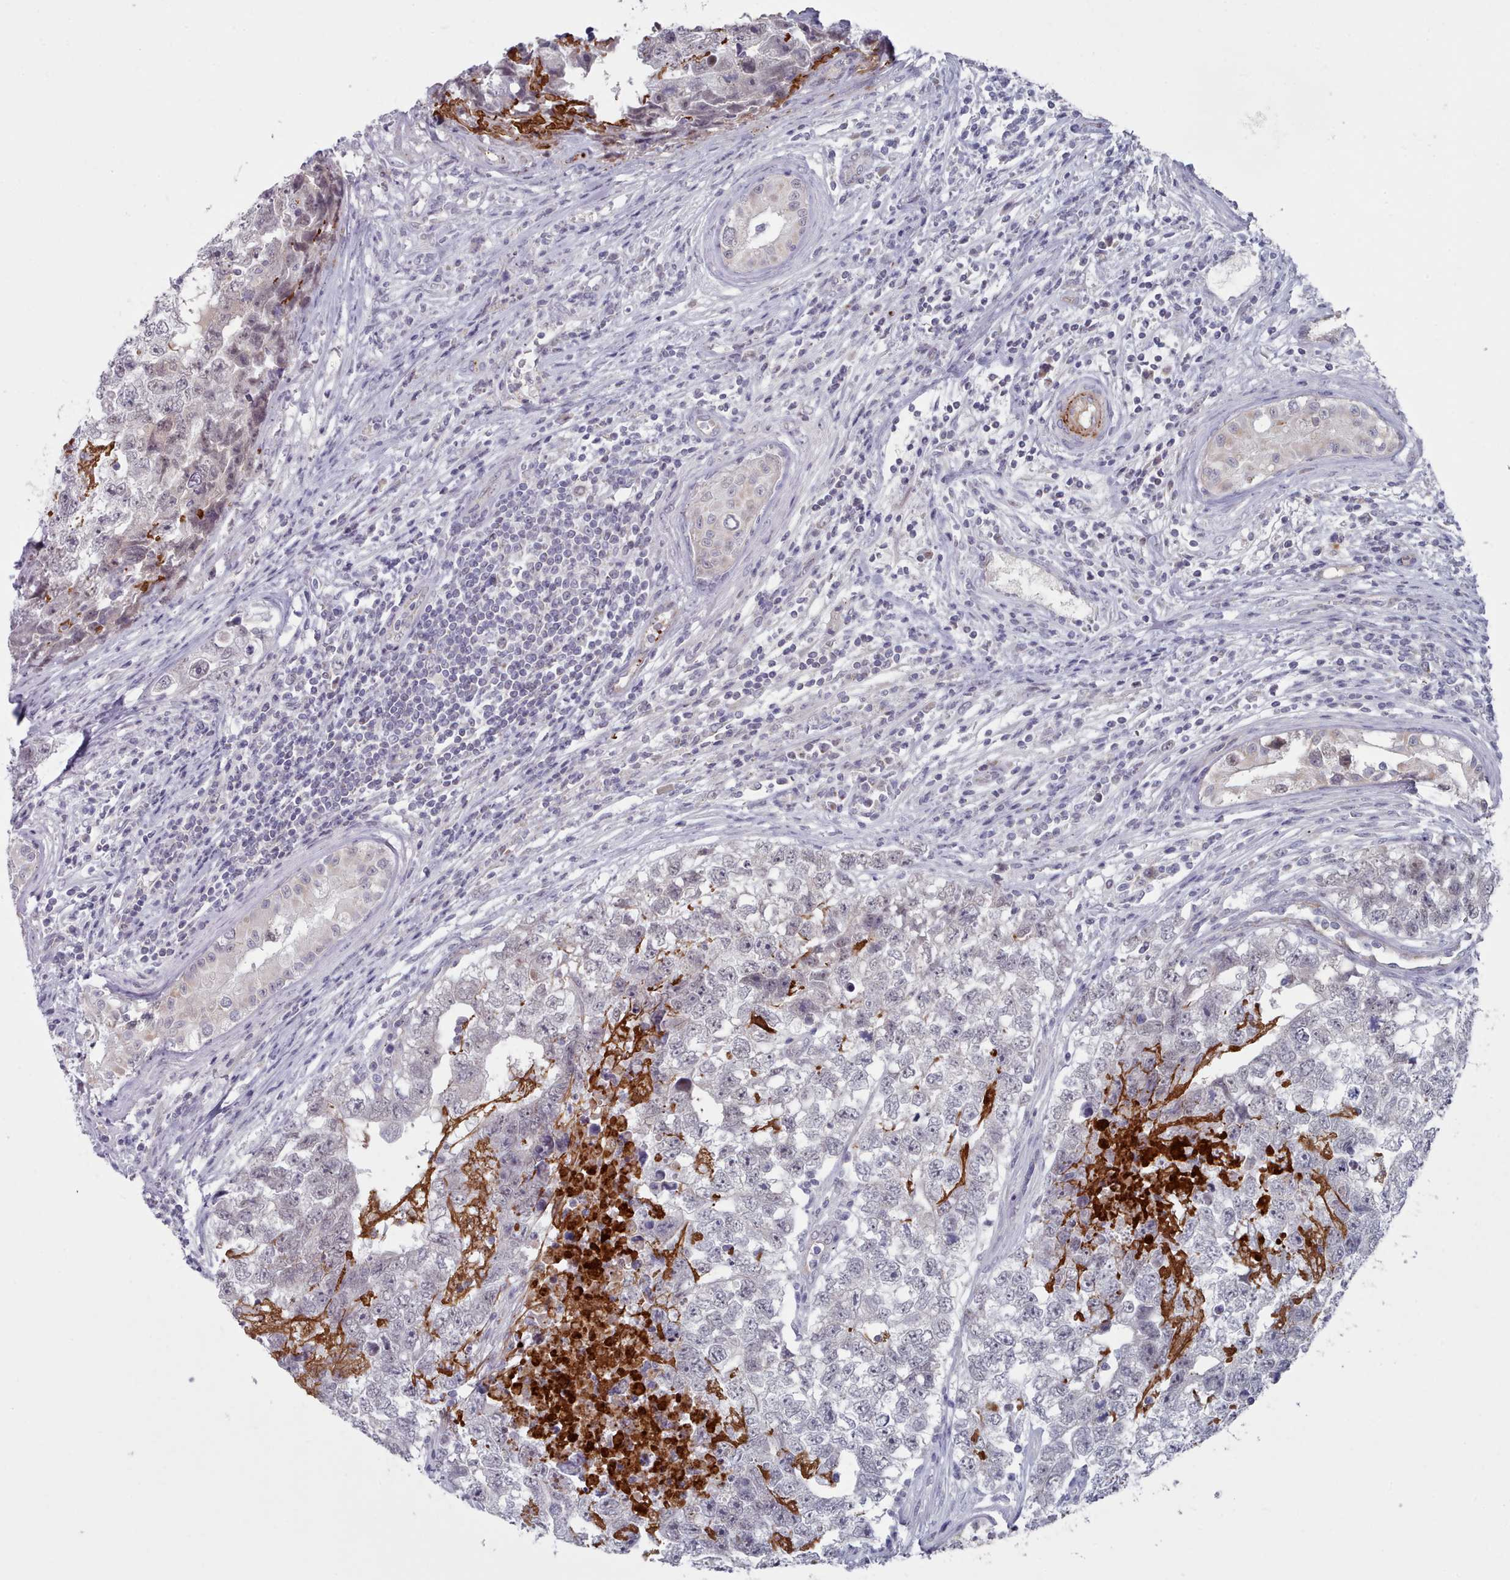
{"staining": {"intensity": "negative", "quantity": "none", "location": "none"}, "tissue": "testis cancer", "cell_type": "Tumor cells", "image_type": "cancer", "snomed": [{"axis": "morphology", "description": "Carcinoma, Embryonal, NOS"}, {"axis": "topography", "description": "Testis"}], "caption": "The IHC micrograph has no significant positivity in tumor cells of testis cancer (embryonal carcinoma) tissue.", "gene": "TRARG1", "patient": {"sex": "male", "age": 22}}